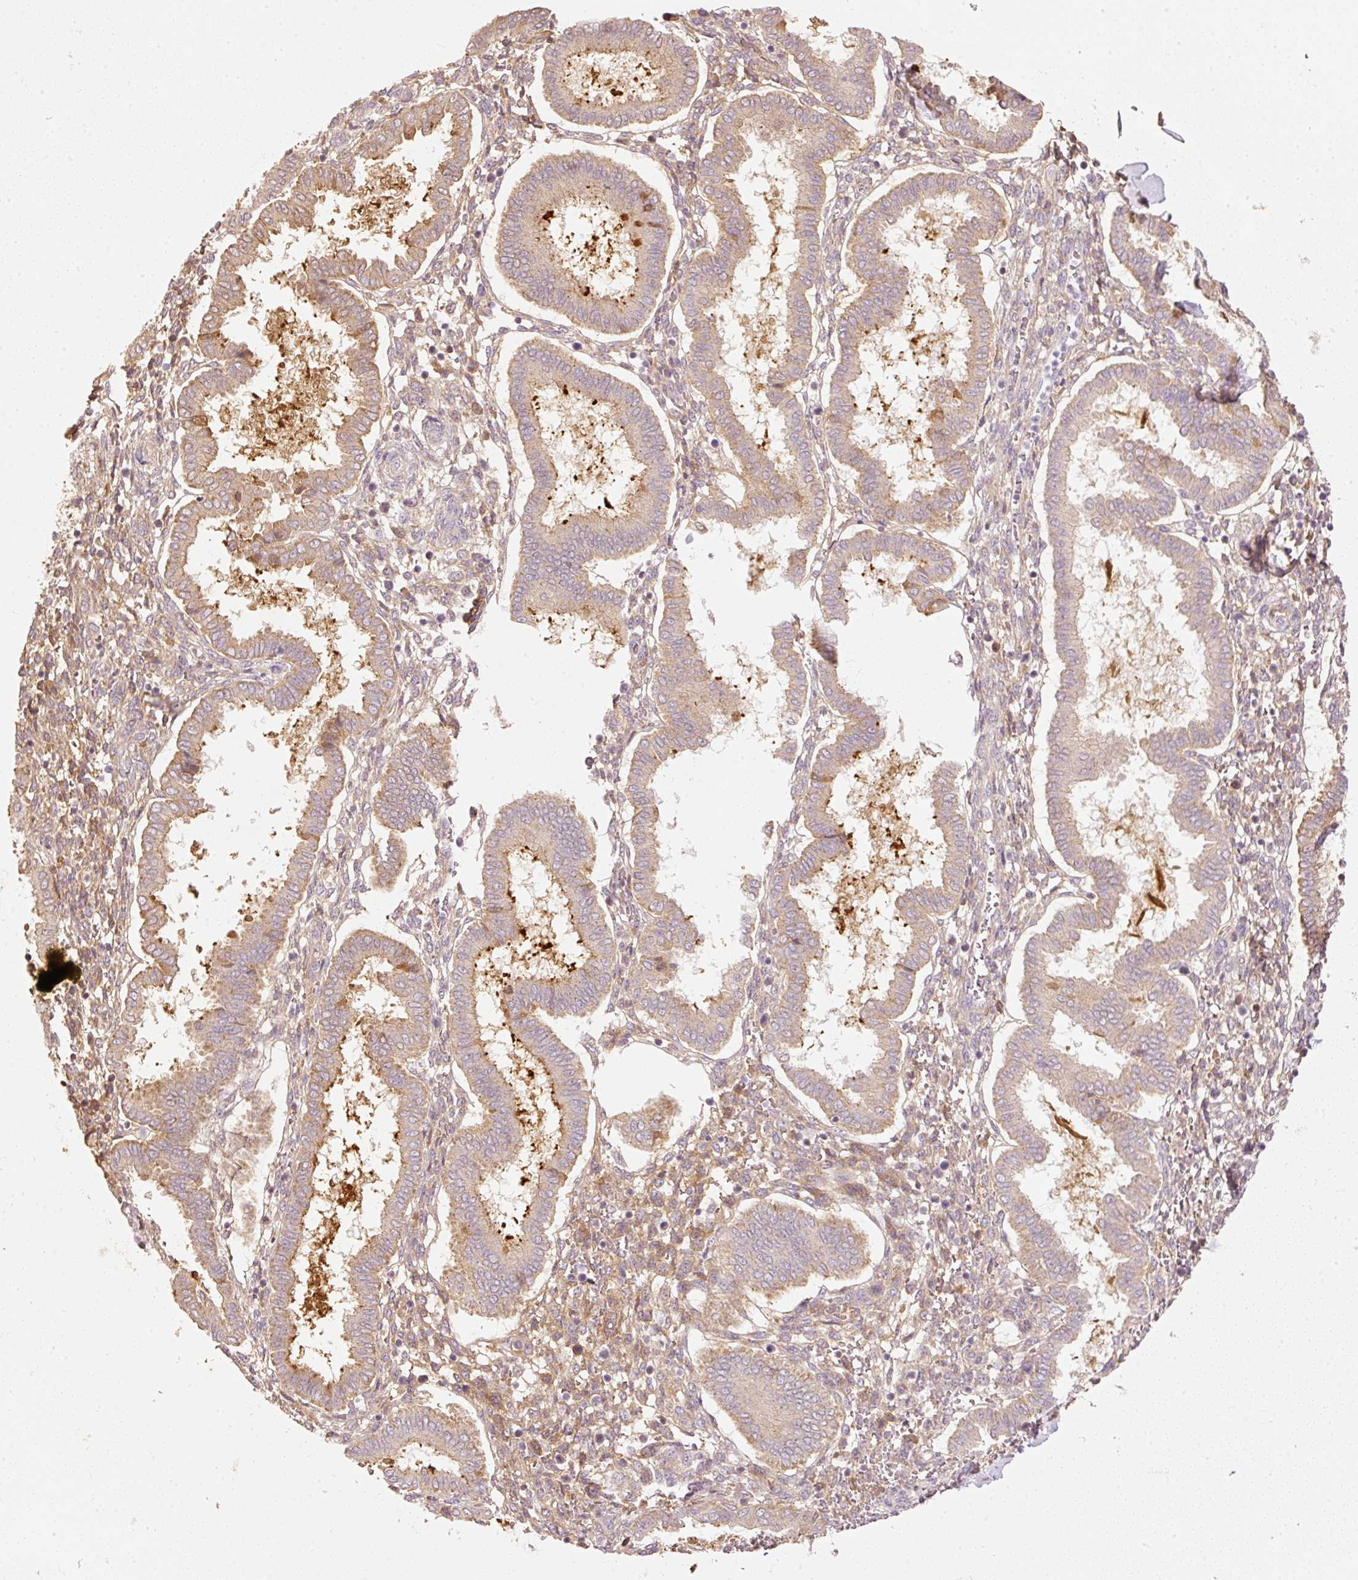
{"staining": {"intensity": "moderate", "quantity": "<25%", "location": "cytoplasmic/membranous"}, "tissue": "endometrium", "cell_type": "Cells in endometrial stroma", "image_type": "normal", "snomed": [{"axis": "morphology", "description": "Normal tissue, NOS"}, {"axis": "topography", "description": "Endometrium"}], "caption": "Endometrium stained with DAB IHC shows low levels of moderate cytoplasmic/membranous staining in about <25% of cells in endometrial stroma.", "gene": "SERPING1", "patient": {"sex": "female", "age": 24}}